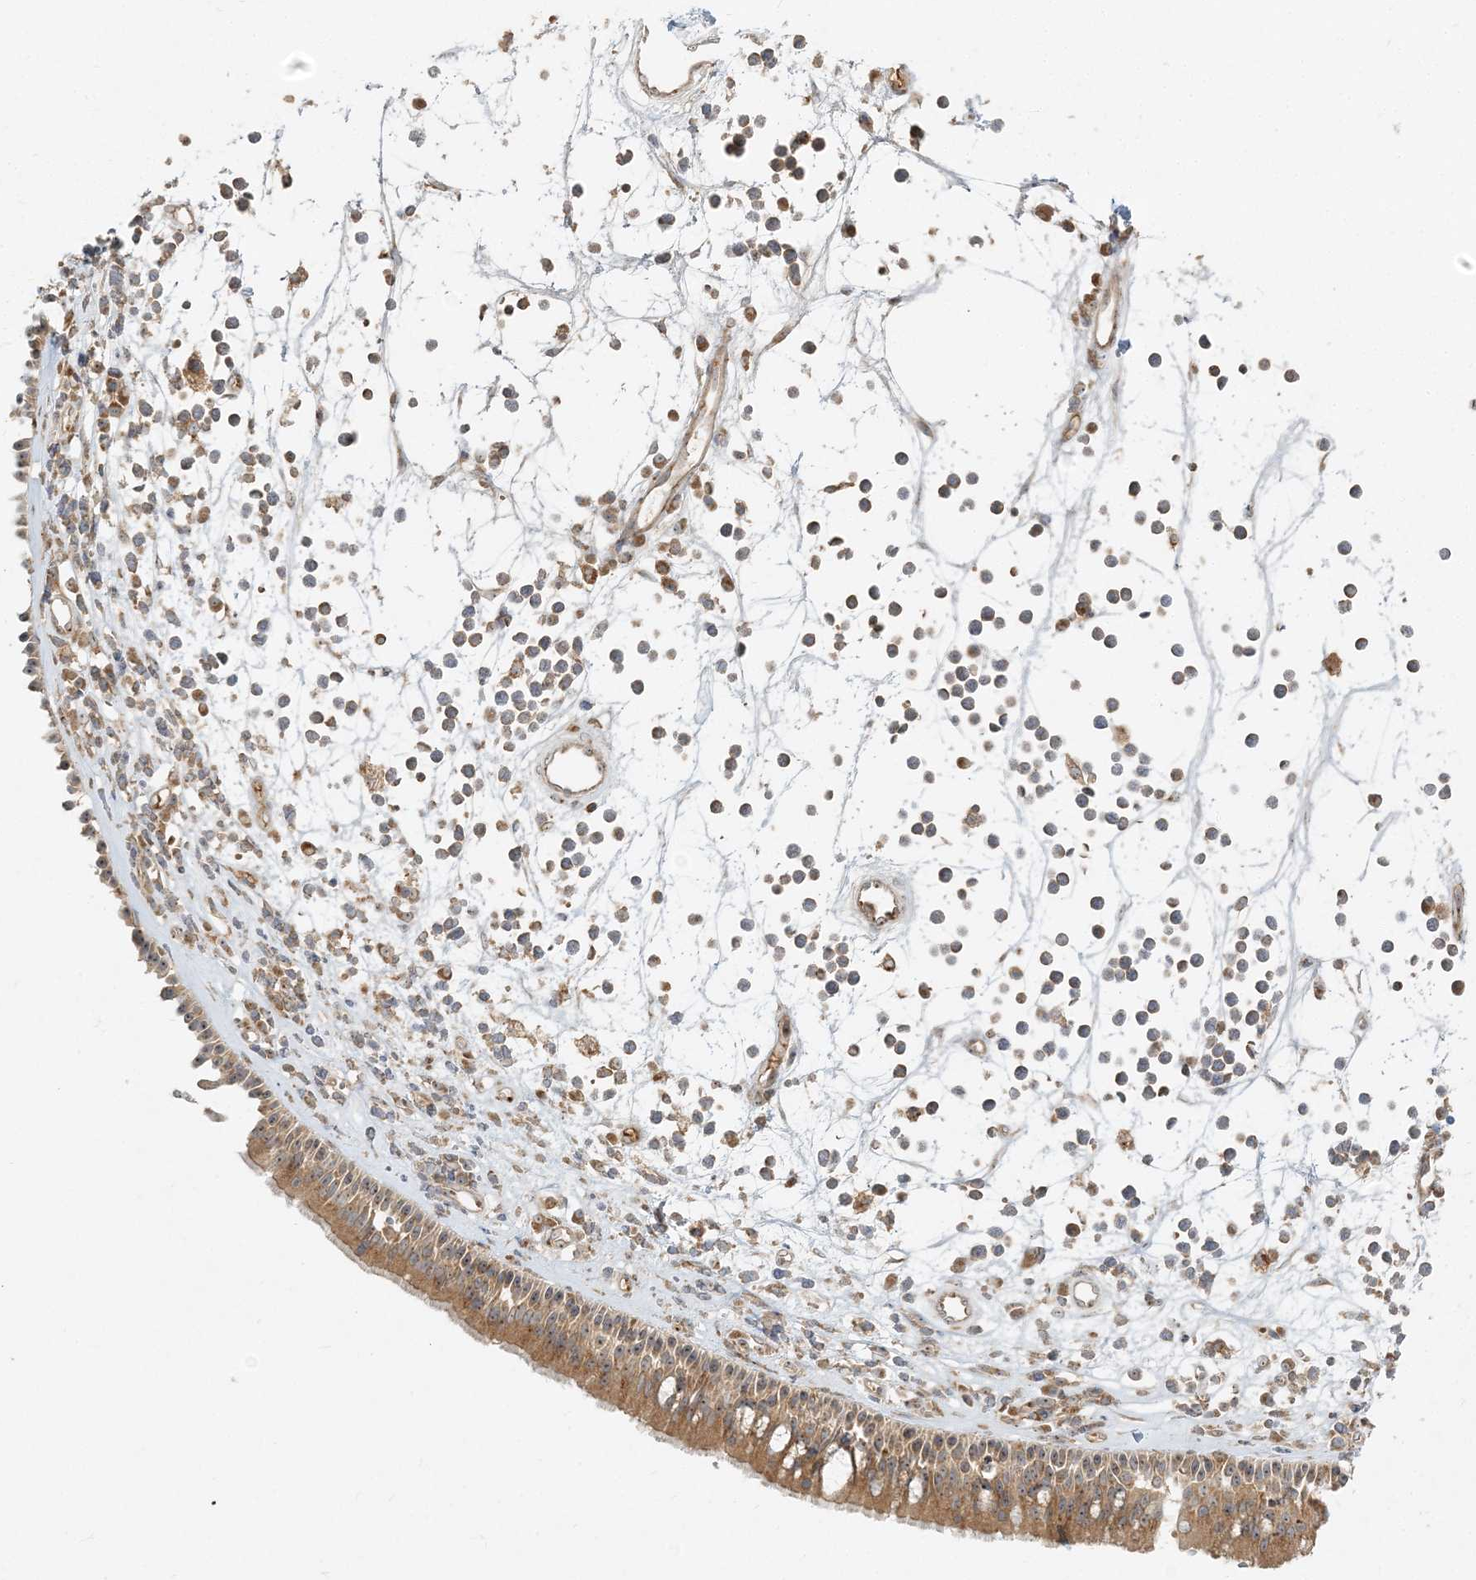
{"staining": {"intensity": "moderate", "quantity": ">75%", "location": "cytoplasmic/membranous"}, "tissue": "nasopharynx", "cell_type": "Respiratory epithelial cells", "image_type": "normal", "snomed": [{"axis": "morphology", "description": "Normal tissue, NOS"}, {"axis": "morphology", "description": "Inflammation, NOS"}, {"axis": "morphology", "description": "Malignant melanoma, Metastatic site"}, {"axis": "topography", "description": "Nasopharynx"}], "caption": "Protein analysis of unremarkable nasopharynx reveals moderate cytoplasmic/membranous staining in approximately >75% of respiratory epithelial cells.", "gene": "AP1AR", "patient": {"sex": "male", "age": 70}}